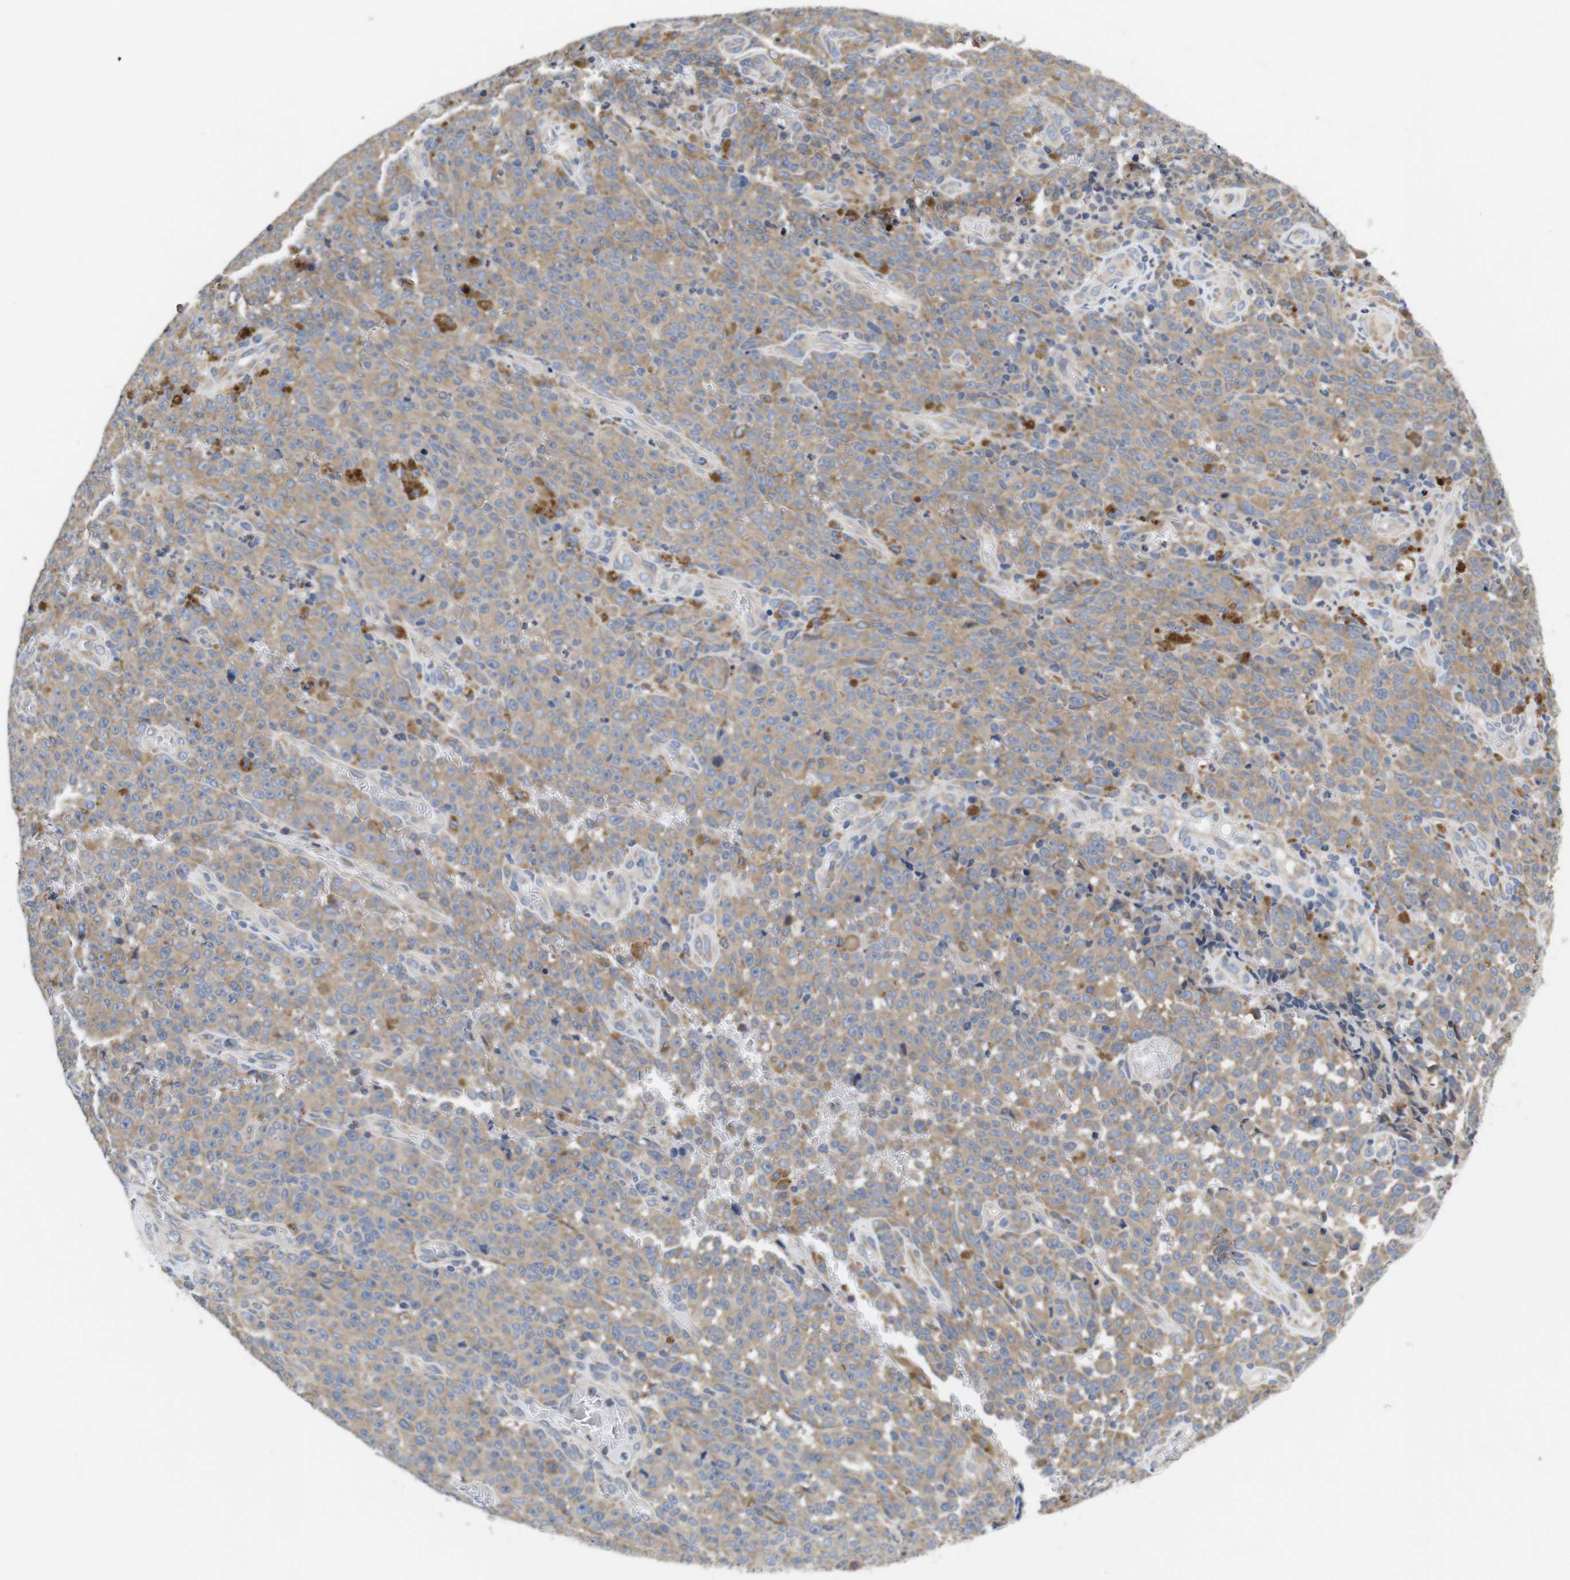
{"staining": {"intensity": "moderate", "quantity": ">75%", "location": "cytoplasmic/membranous"}, "tissue": "melanoma", "cell_type": "Tumor cells", "image_type": "cancer", "snomed": [{"axis": "morphology", "description": "Malignant melanoma, NOS"}, {"axis": "topography", "description": "Skin"}], "caption": "An immunohistochemistry image of tumor tissue is shown. Protein staining in brown shows moderate cytoplasmic/membranous positivity in malignant melanoma within tumor cells.", "gene": "MARCHF7", "patient": {"sex": "female", "age": 82}}